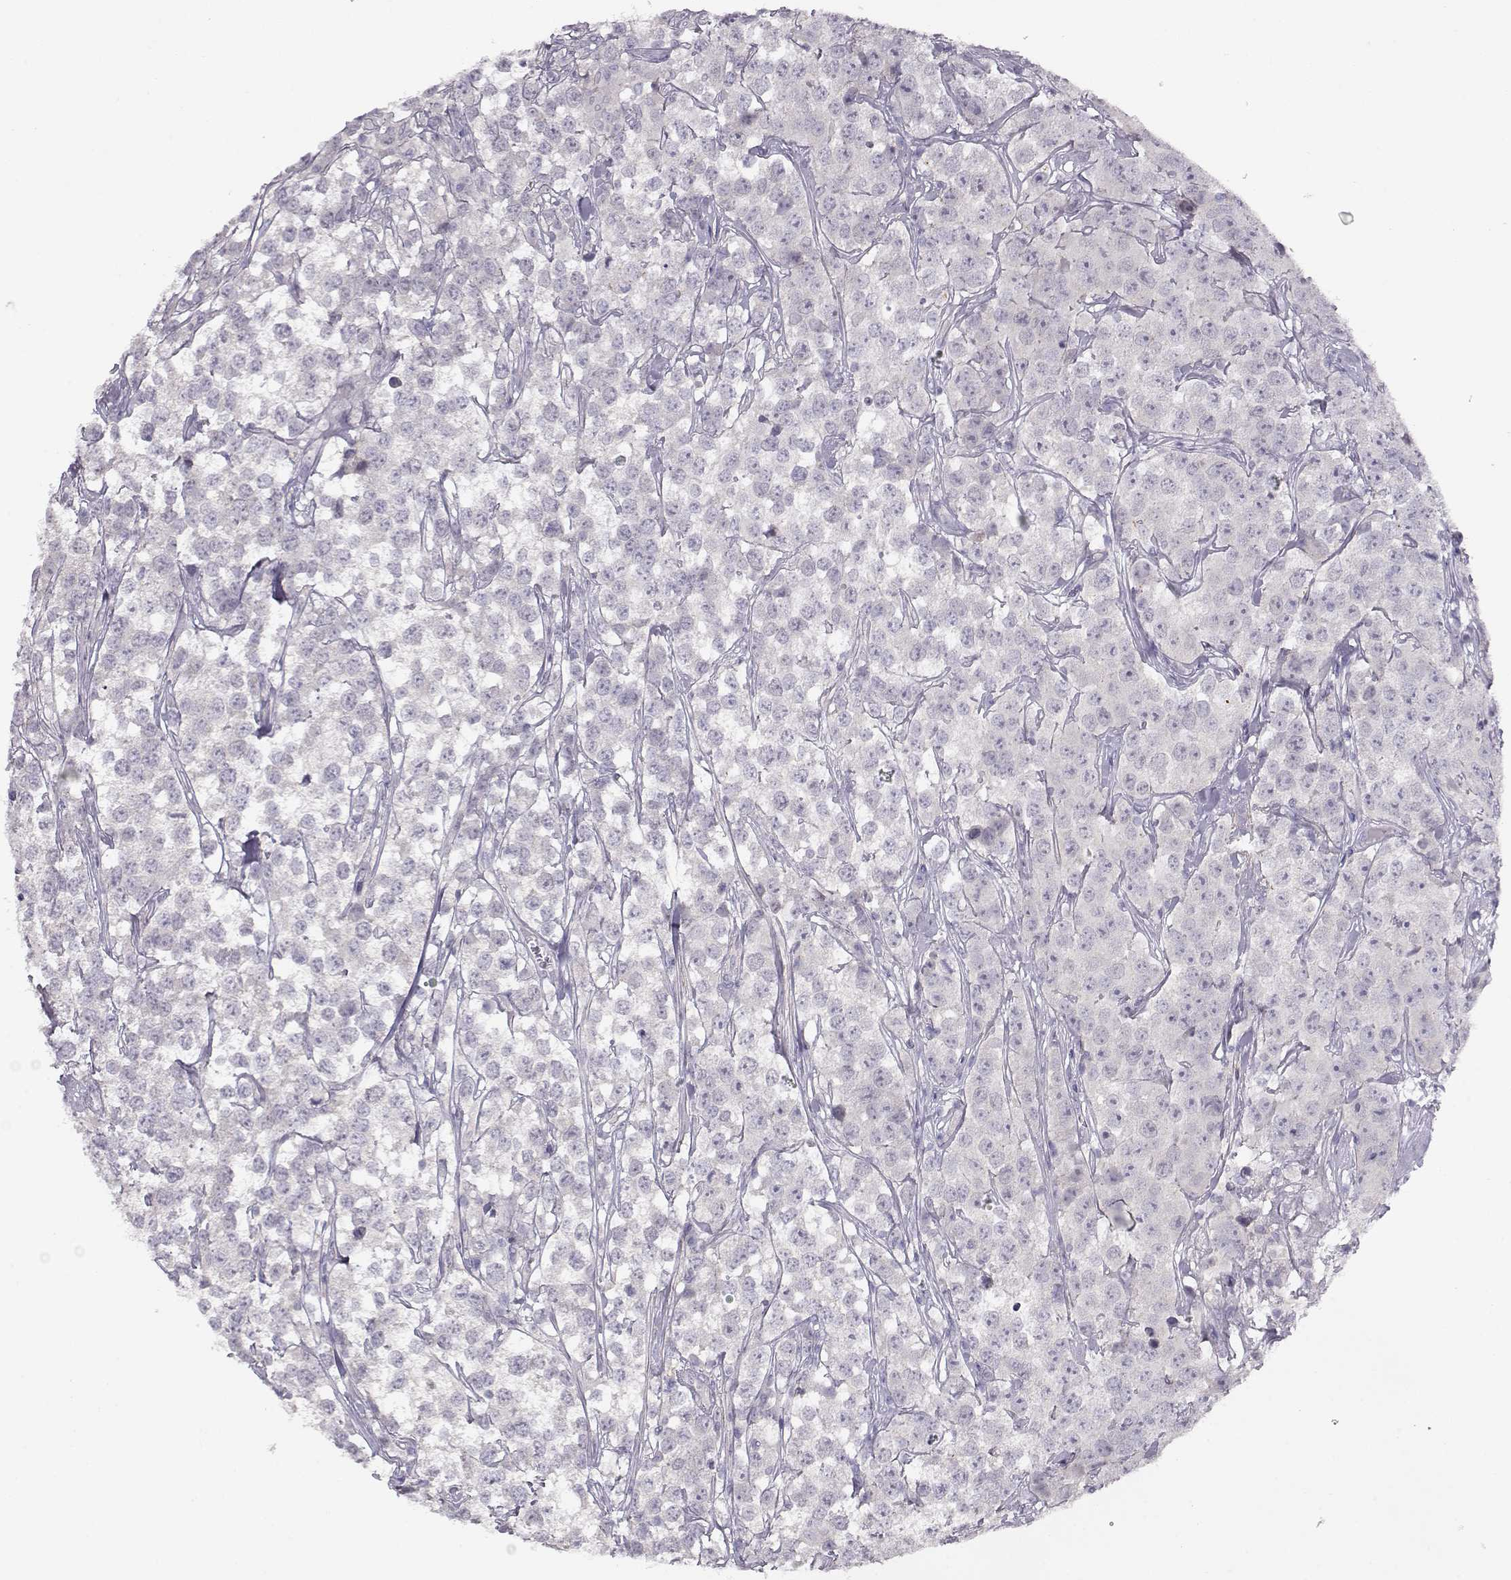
{"staining": {"intensity": "negative", "quantity": "none", "location": "none"}, "tissue": "testis cancer", "cell_type": "Tumor cells", "image_type": "cancer", "snomed": [{"axis": "morphology", "description": "Seminoma, NOS"}, {"axis": "topography", "description": "Testis"}], "caption": "Tumor cells show no significant protein positivity in testis seminoma. The staining was performed using DAB (3,3'-diaminobenzidine) to visualize the protein expression in brown, while the nuclei were stained in blue with hematoxylin (Magnification: 20x).", "gene": "GRK1", "patient": {"sex": "male", "age": 59}}